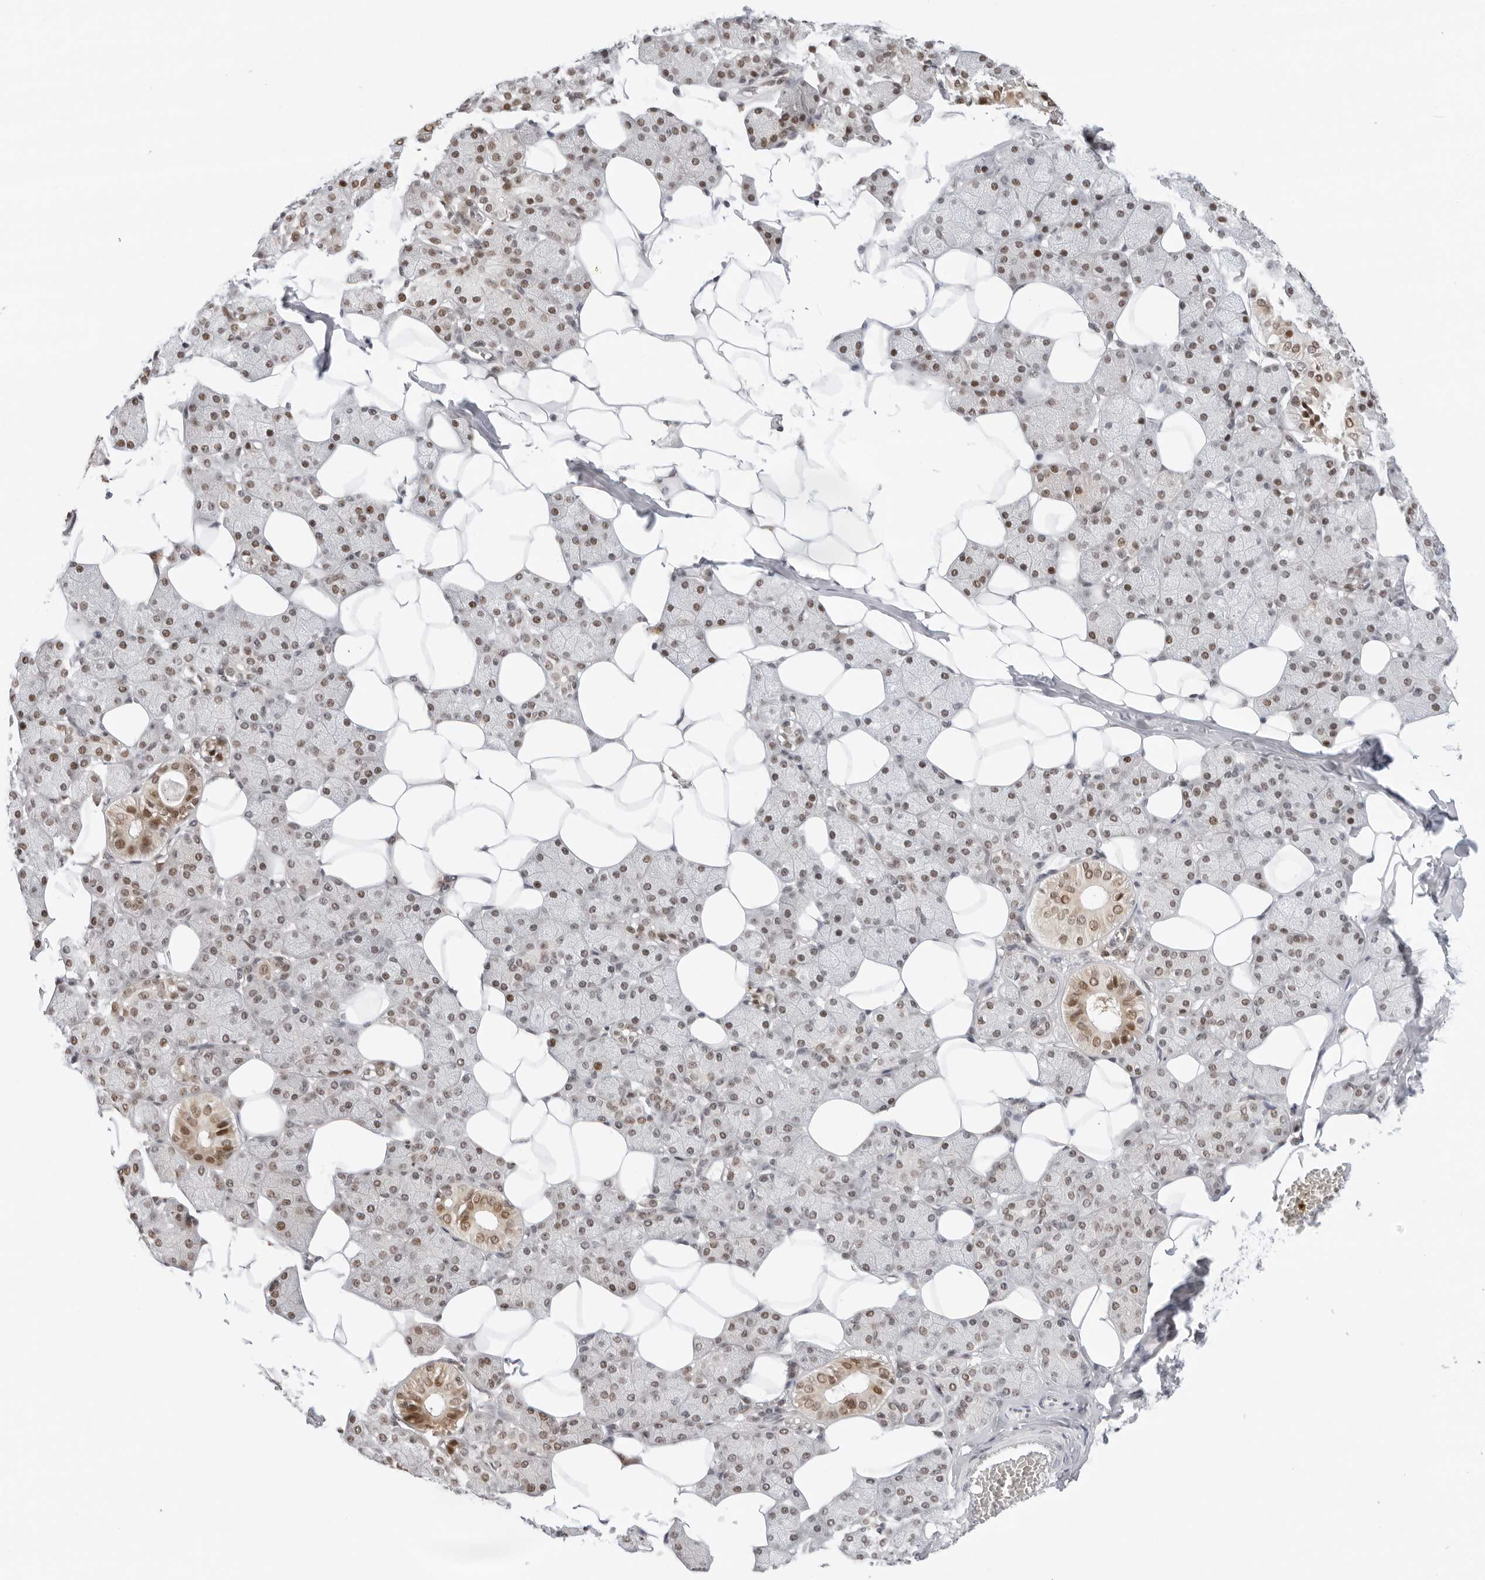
{"staining": {"intensity": "moderate", "quantity": ">75%", "location": "nuclear"}, "tissue": "salivary gland", "cell_type": "Glandular cells", "image_type": "normal", "snomed": [{"axis": "morphology", "description": "Normal tissue, NOS"}, {"axis": "topography", "description": "Salivary gland"}], "caption": "A micrograph showing moderate nuclear expression in about >75% of glandular cells in benign salivary gland, as visualized by brown immunohistochemical staining.", "gene": "MSH6", "patient": {"sex": "female", "age": 33}}